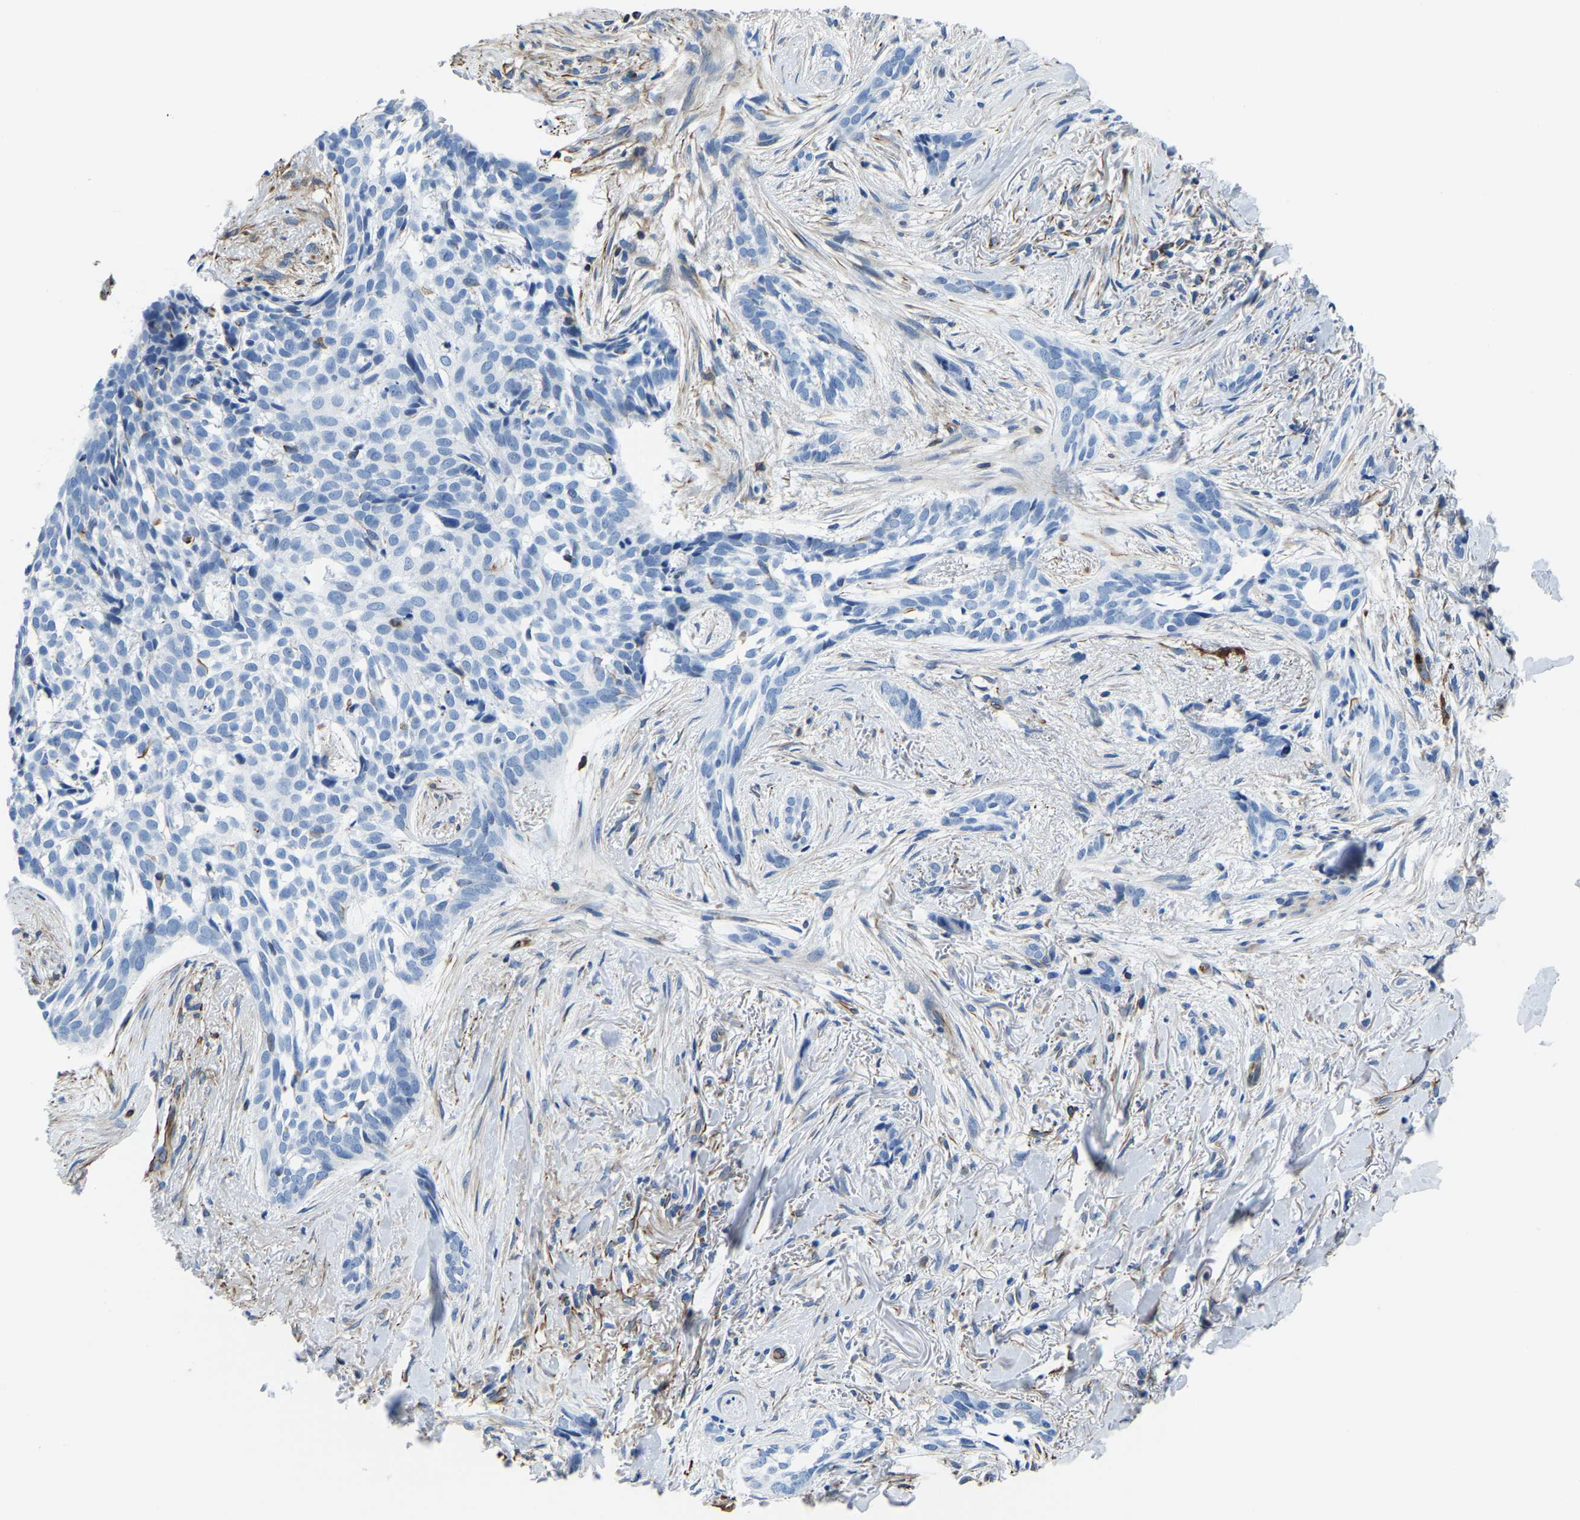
{"staining": {"intensity": "negative", "quantity": "none", "location": "none"}, "tissue": "skin cancer", "cell_type": "Tumor cells", "image_type": "cancer", "snomed": [{"axis": "morphology", "description": "Basal cell carcinoma"}, {"axis": "topography", "description": "Skin"}], "caption": "This is a micrograph of immunohistochemistry (IHC) staining of skin cancer (basal cell carcinoma), which shows no expression in tumor cells.", "gene": "MS4A3", "patient": {"sex": "female", "age": 88}}